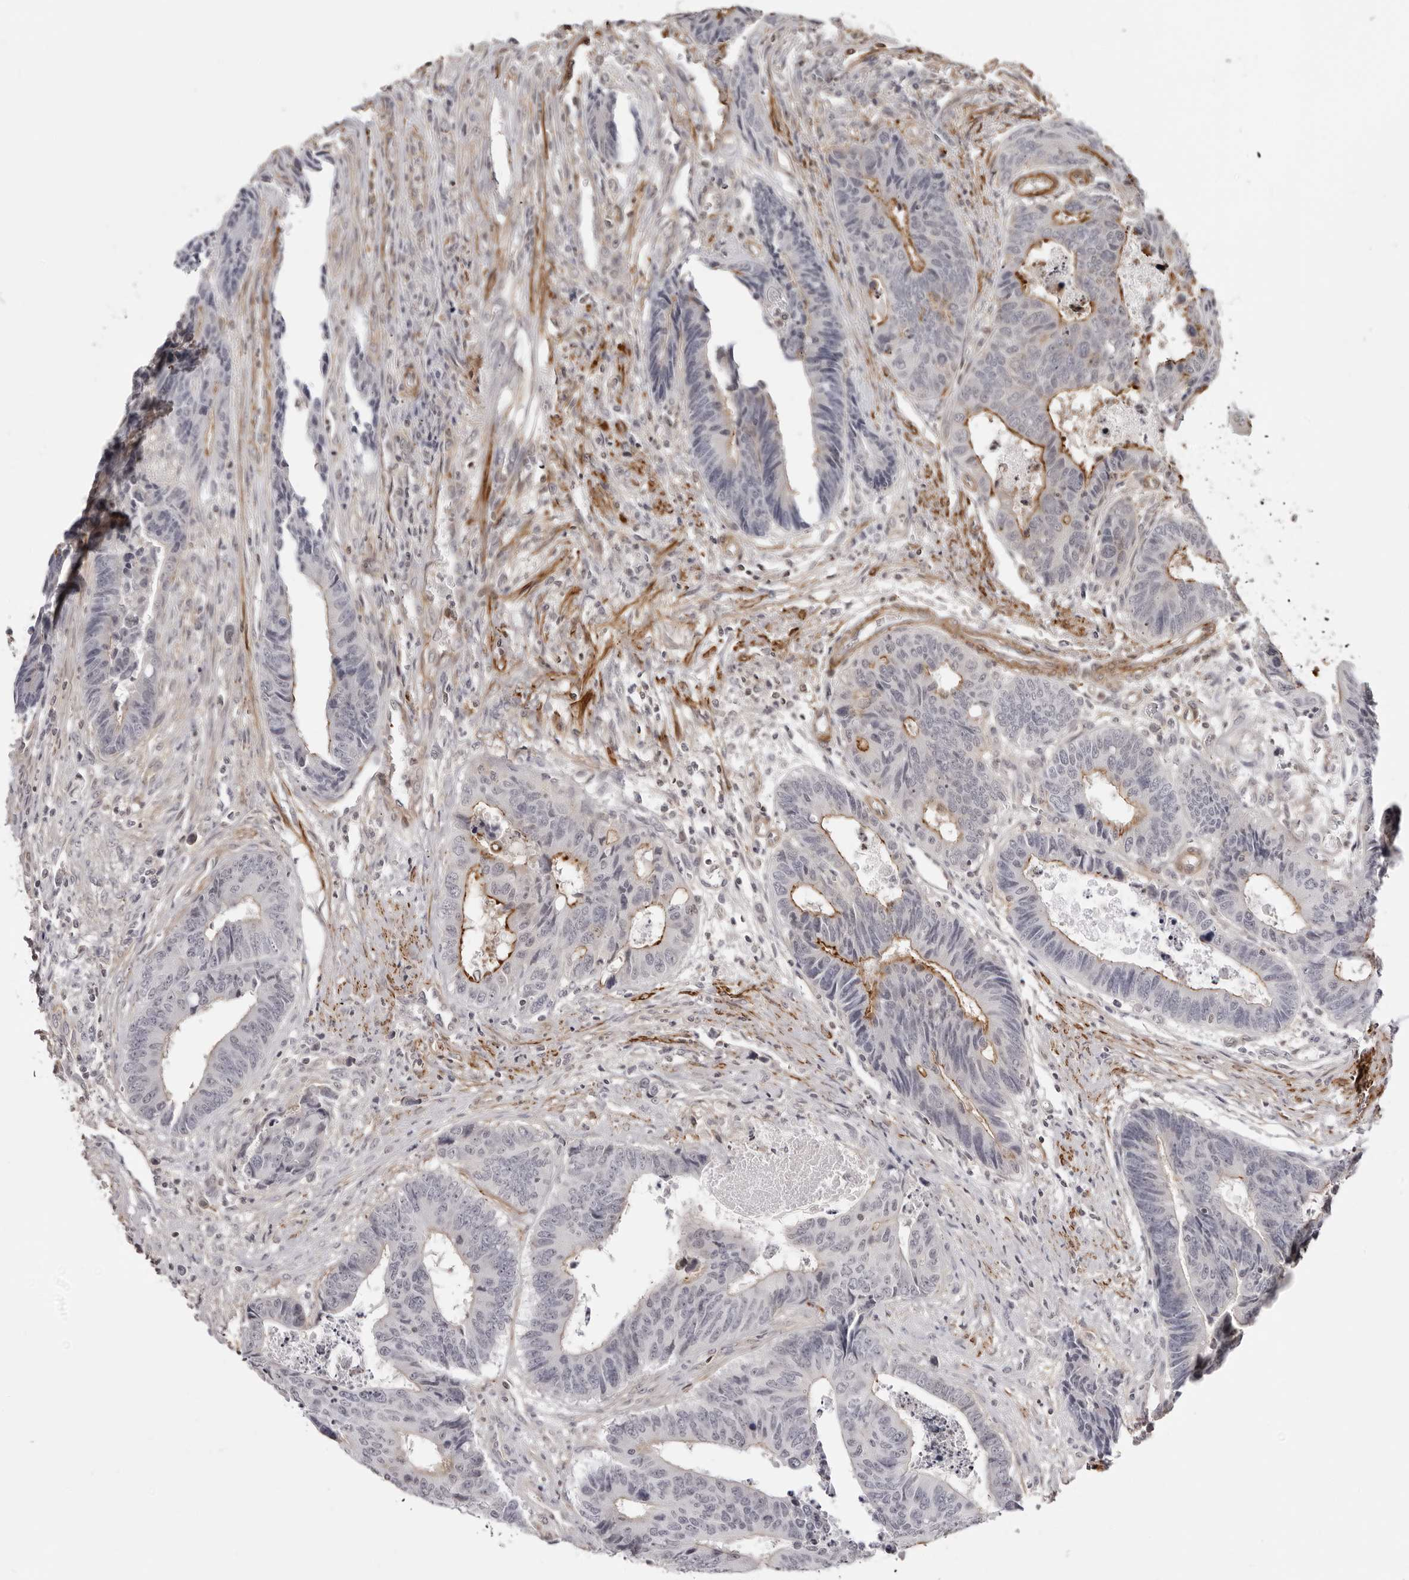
{"staining": {"intensity": "moderate", "quantity": "25%-75%", "location": "cytoplasmic/membranous"}, "tissue": "colorectal cancer", "cell_type": "Tumor cells", "image_type": "cancer", "snomed": [{"axis": "morphology", "description": "Adenocarcinoma, NOS"}, {"axis": "topography", "description": "Rectum"}], "caption": "Human colorectal cancer (adenocarcinoma) stained for a protein (brown) displays moderate cytoplasmic/membranous positive positivity in about 25%-75% of tumor cells.", "gene": "UNK", "patient": {"sex": "male", "age": 84}}